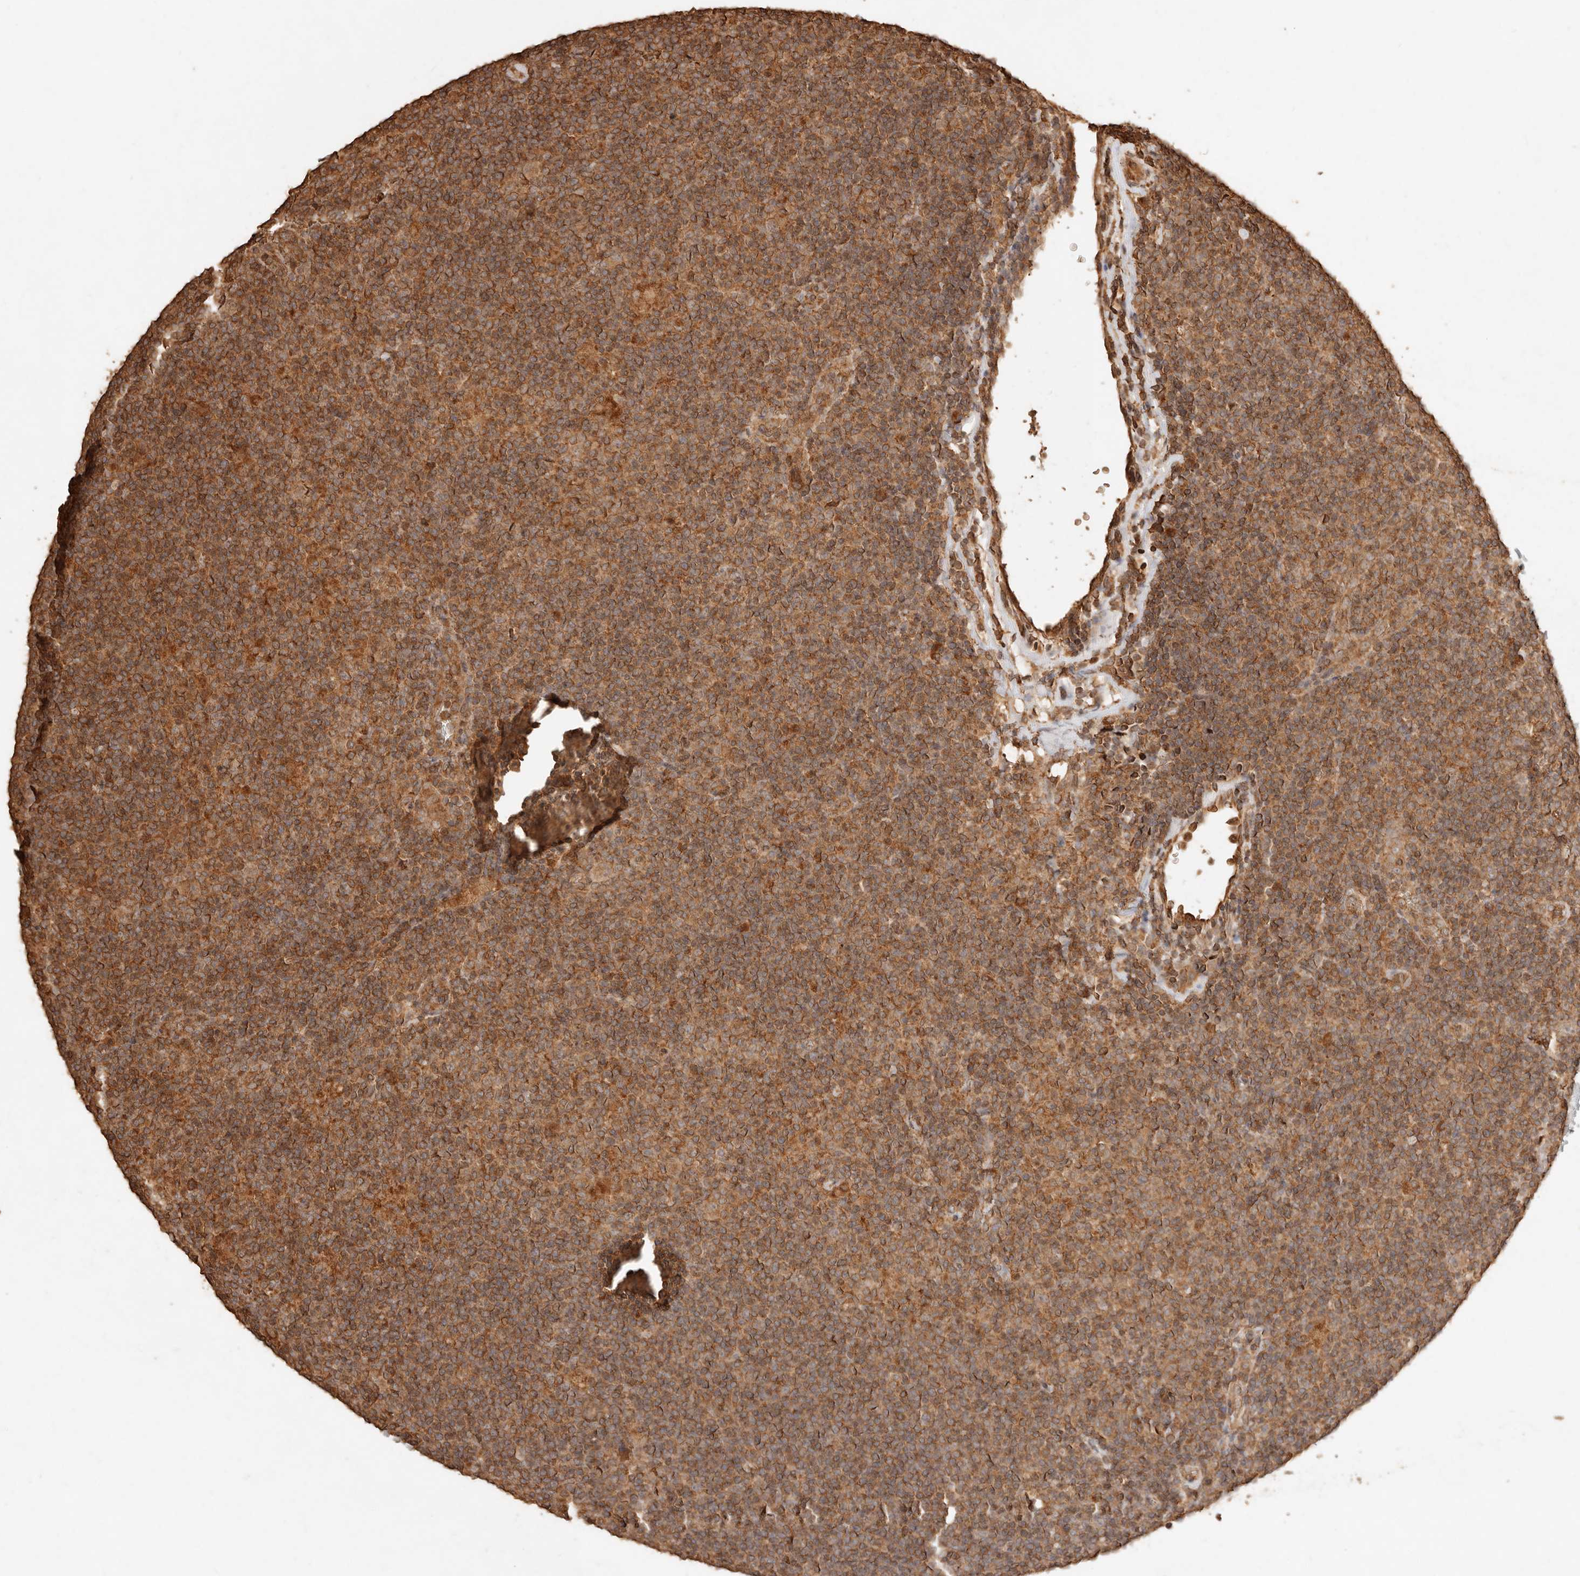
{"staining": {"intensity": "weak", "quantity": ">75%", "location": "cytoplasmic/membranous"}, "tissue": "lymphoma", "cell_type": "Tumor cells", "image_type": "cancer", "snomed": [{"axis": "morphology", "description": "Hodgkin's disease, NOS"}, {"axis": "topography", "description": "Lymph node"}], "caption": "Protein staining displays weak cytoplasmic/membranous expression in approximately >75% of tumor cells in Hodgkin's disease.", "gene": "FAM180B", "patient": {"sex": "female", "age": 57}}